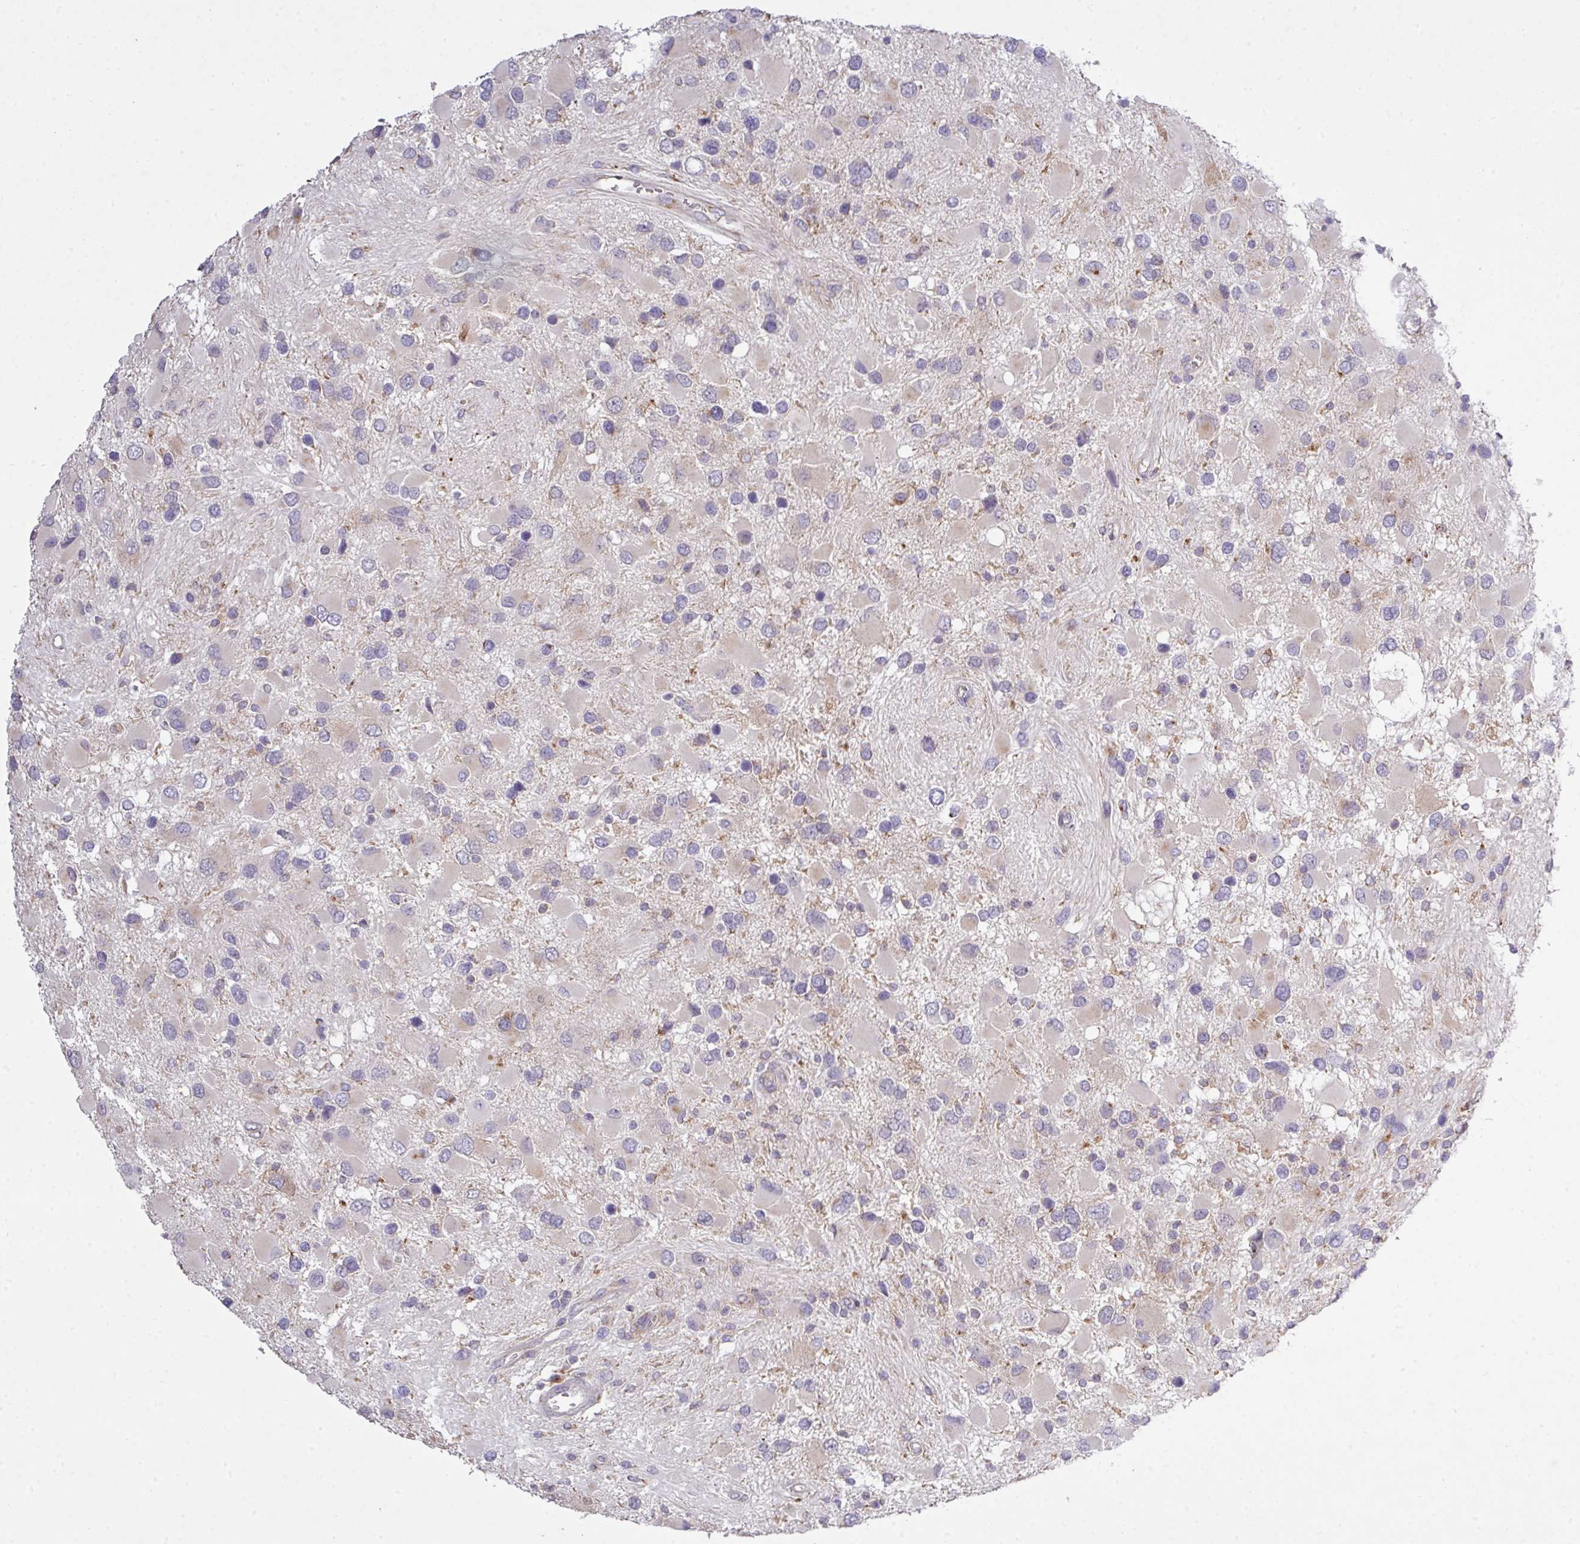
{"staining": {"intensity": "negative", "quantity": "none", "location": "none"}, "tissue": "glioma", "cell_type": "Tumor cells", "image_type": "cancer", "snomed": [{"axis": "morphology", "description": "Glioma, malignant, High grade"}, {"axis": "topography", "description": "Brain"}], "caption": "Image shows no significant protein staining in tumor cells of malignant glioma (high-grade).", "gene": "VTI1A", "patient": {"sex": "male", "age": 53}}